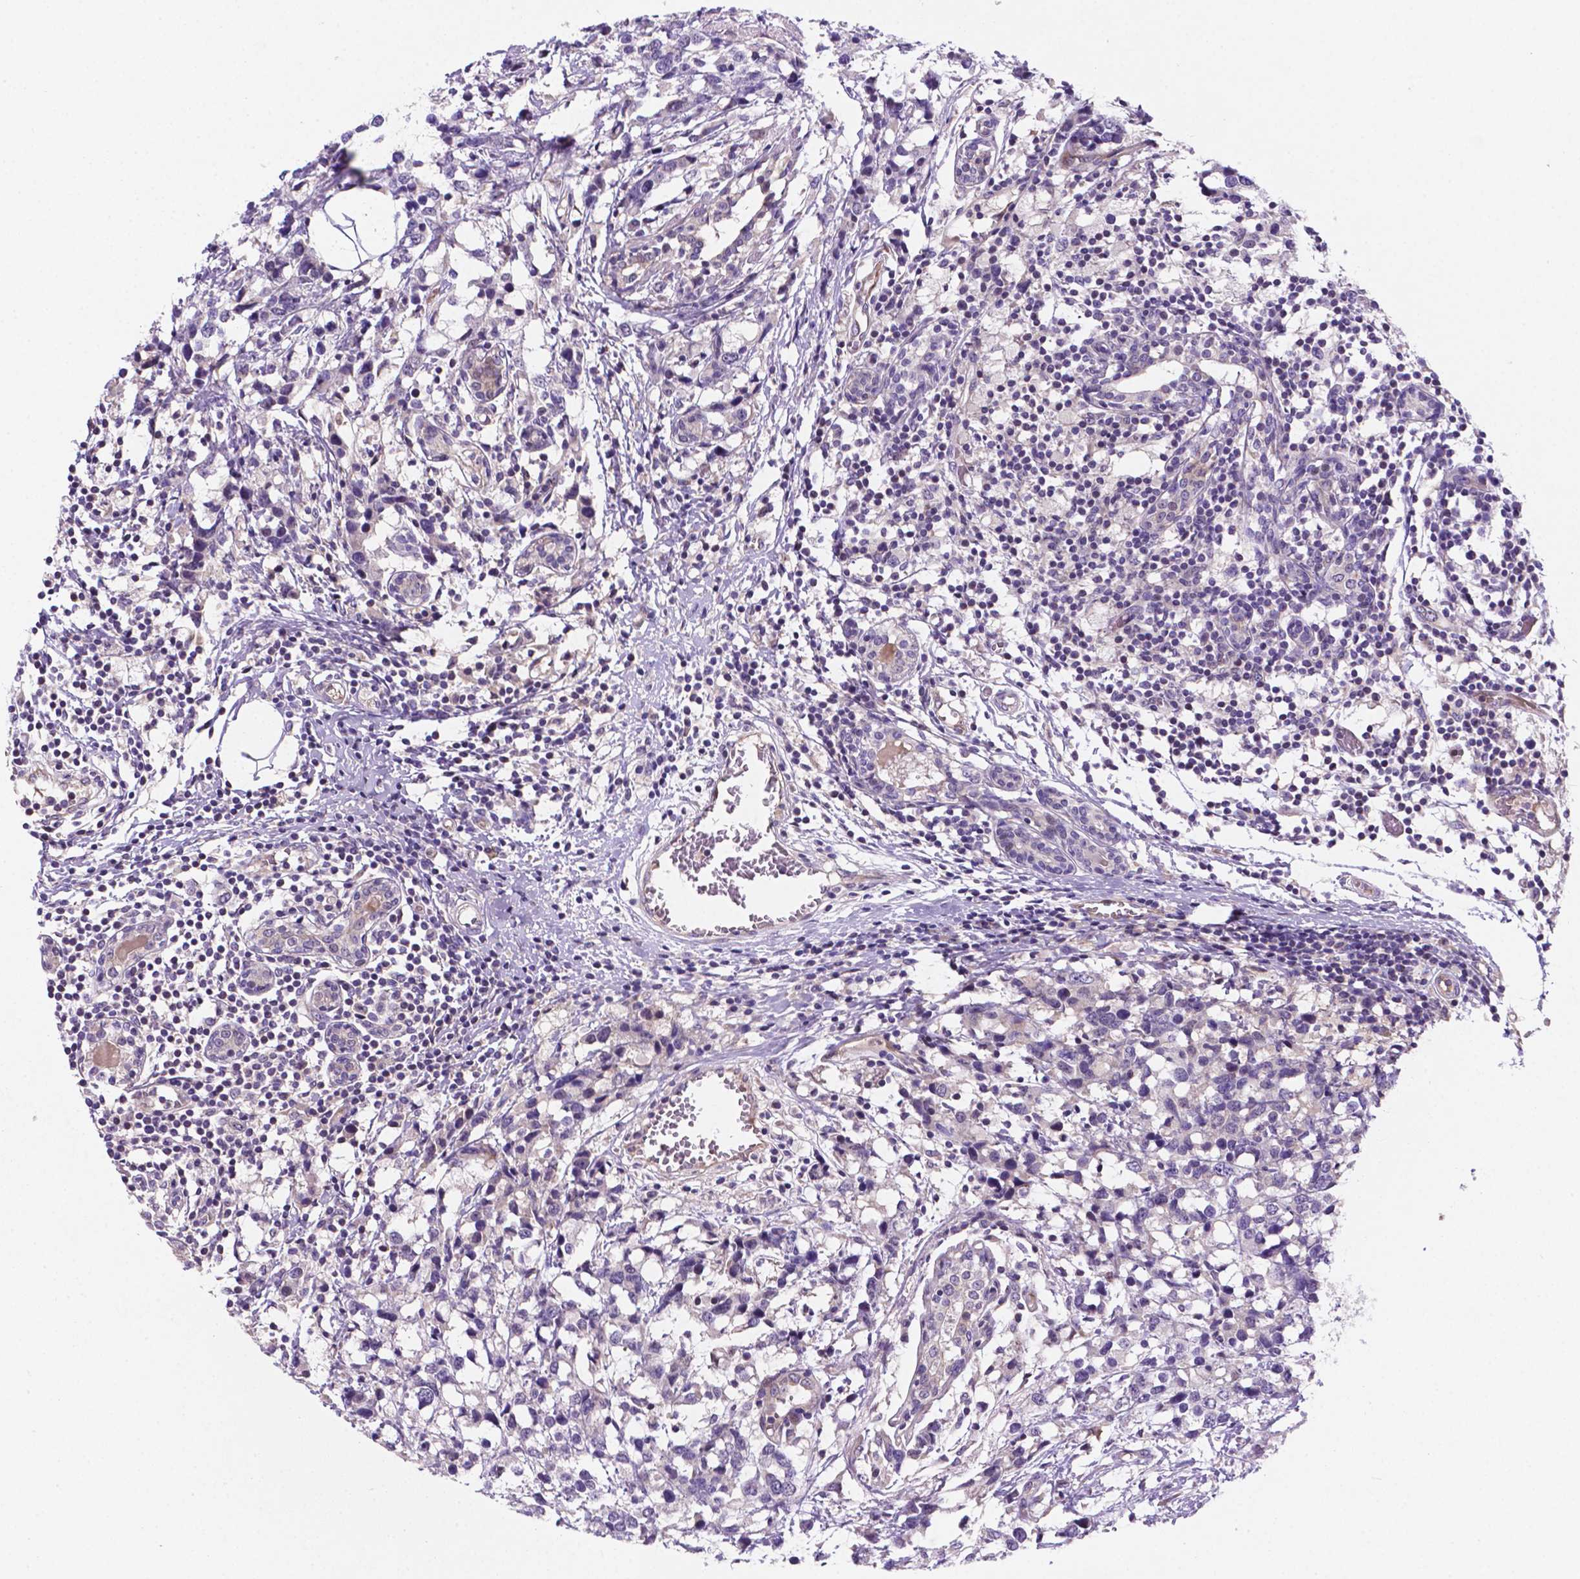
{"staining": {"intensity": "negative", "quantity": "none", "location": "none"}, "tissue": "breast cancer", "cell_type": "Tumor cells", "image_type": "cancer", "snomed": [{"axis": "morphology", "description": "Lobular carcinoma"}, {"axis": "topography", "description": "Breast"}], "caption": "Protein analysis of breast cancer (lobular carcinoma) reveals no significant positivity in tumor cells.", "gene": "TM4SF20", "patient": {"sex": "female", "age": 59}}